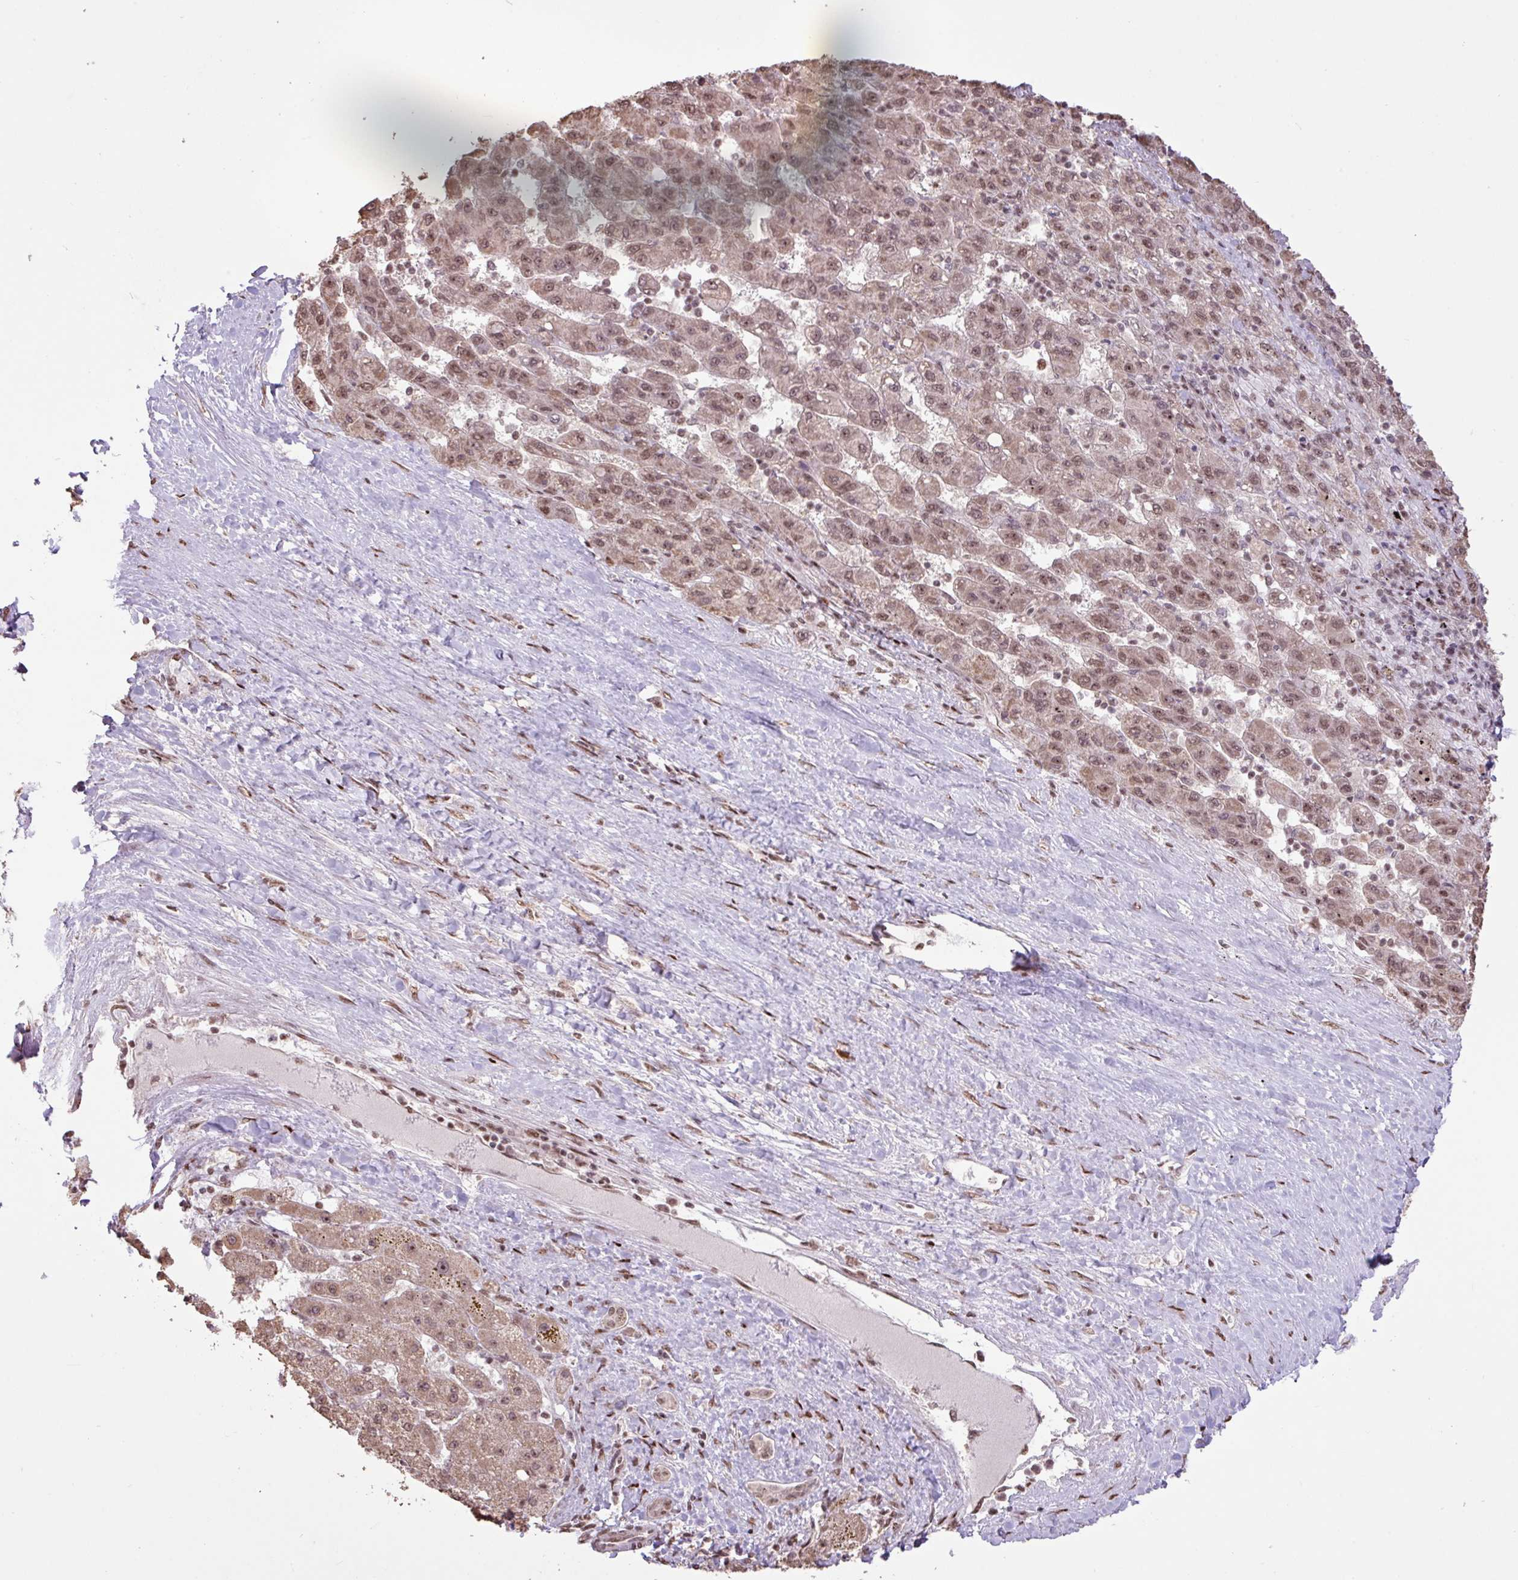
{"staining": {"intensity": "moderate", "quantity": ">75%", "location": "nuclear"}, "tissue": "liver cancer", "cell_type": "Tumor cells", "image_type": "cancer", "snomed": [{"axis": "morphology", "description": "Carcinoma, Hepatocellular, NOS"}, {"axis": "topography", "description": "Liver"}], "caption": "Immunohistochemistry of liver hepatocellular carcinoma reveals medium levels of moderate nuclear positivity in about >75% of tumor cells. (DAB (3,3'-diaminobenzidine) IHC with brightfield microscopy, high magnification).", "gene": "ZNF709", "patient": {"sex": "female", "age": 82}}